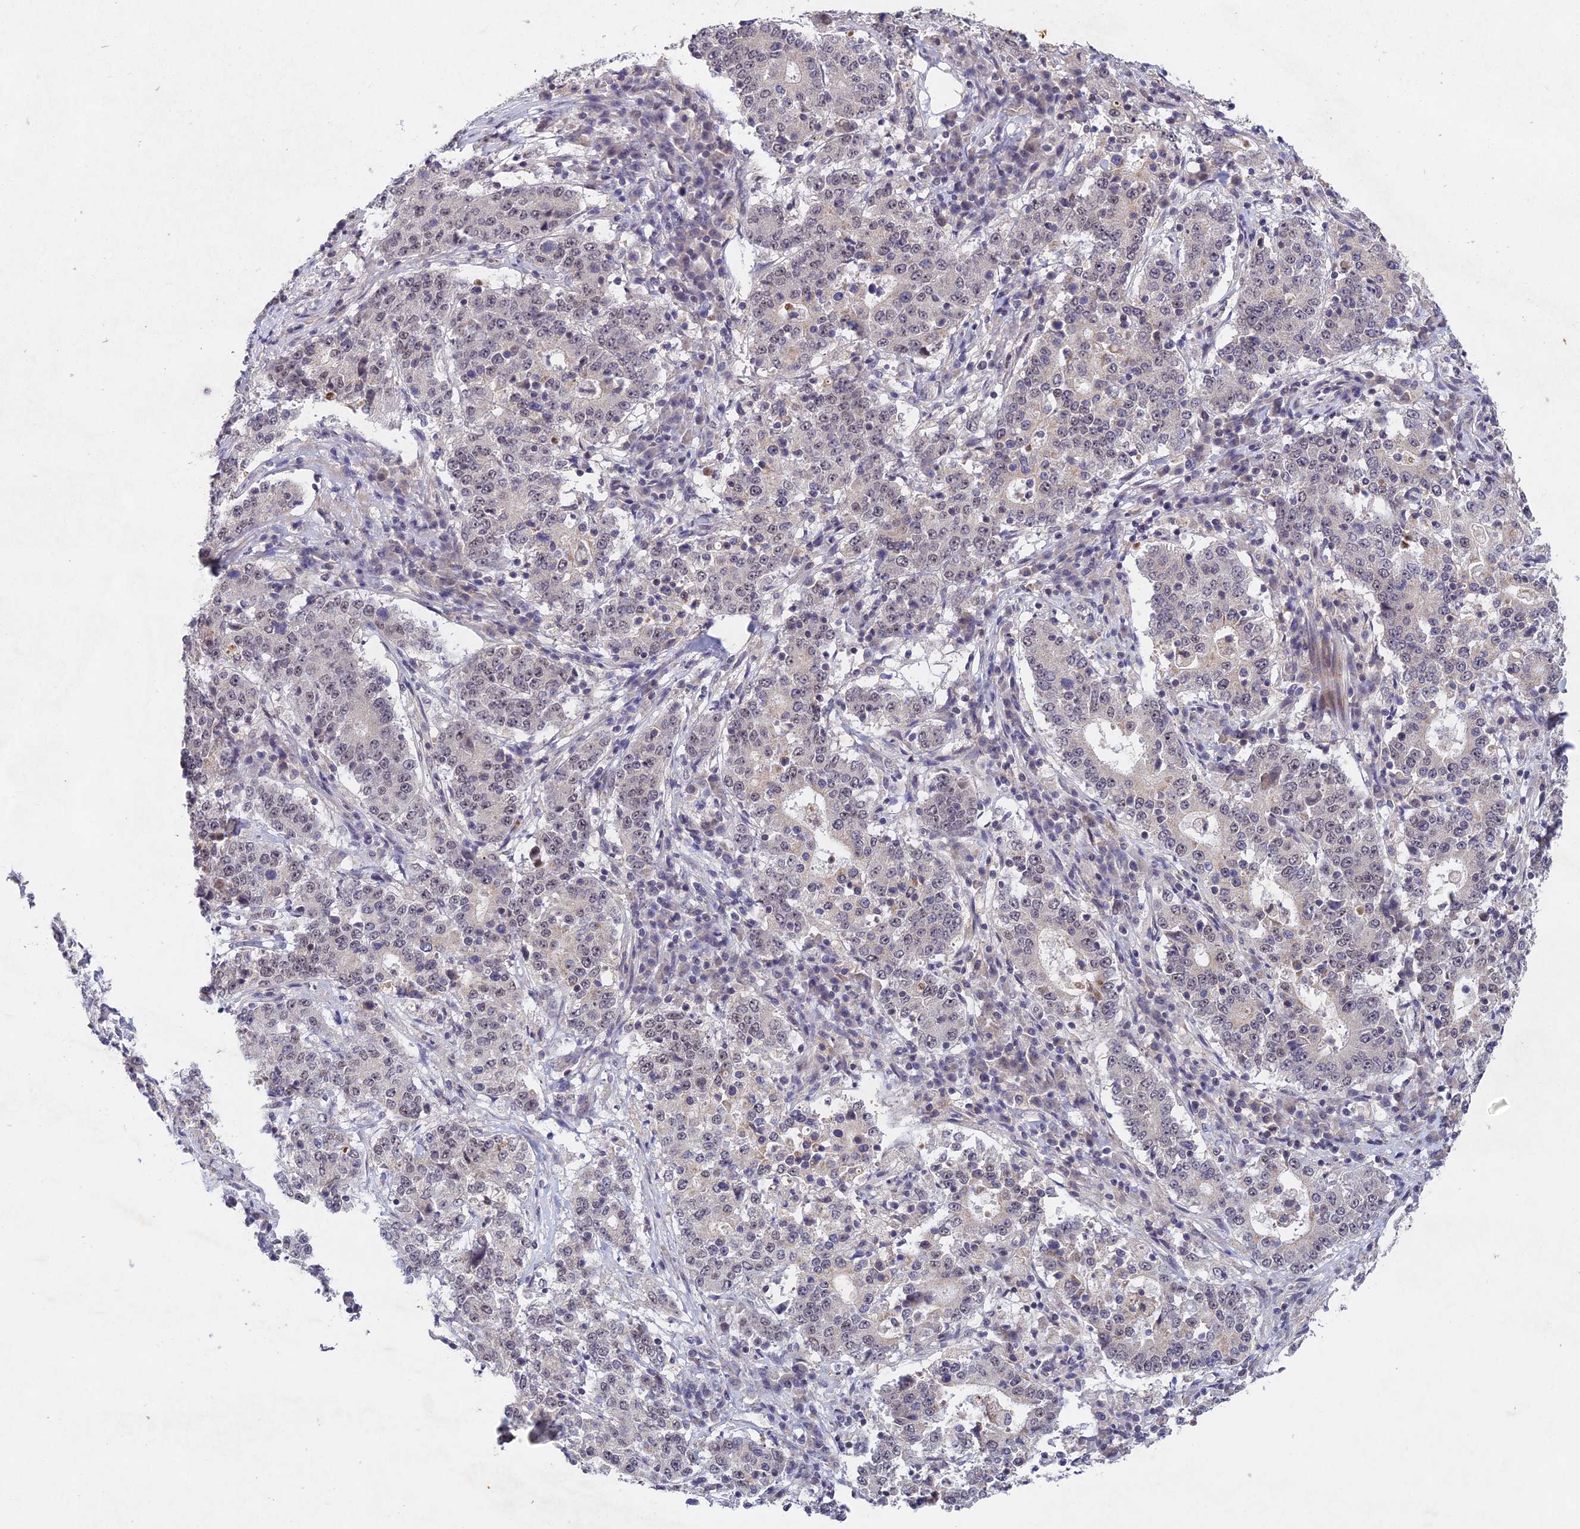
{"staining": {"intensity": "negative", "quantity": "none", "location": "none"}, "tissue": "stomach cancer", "cell_type": "Tumor cells", "image_type": "cancer", "snomed": [{"axis": "morphology", "description": "Adenocarcinoma, NOS"}, {"axis": "topography", "description": "Stomach"}], "caption": "Tumor cells are negative for protein expression in human stomach cancer (adenocarcinoma).", "gene": "RAVER1", "patient": {"sex": "male", "age": 59}}